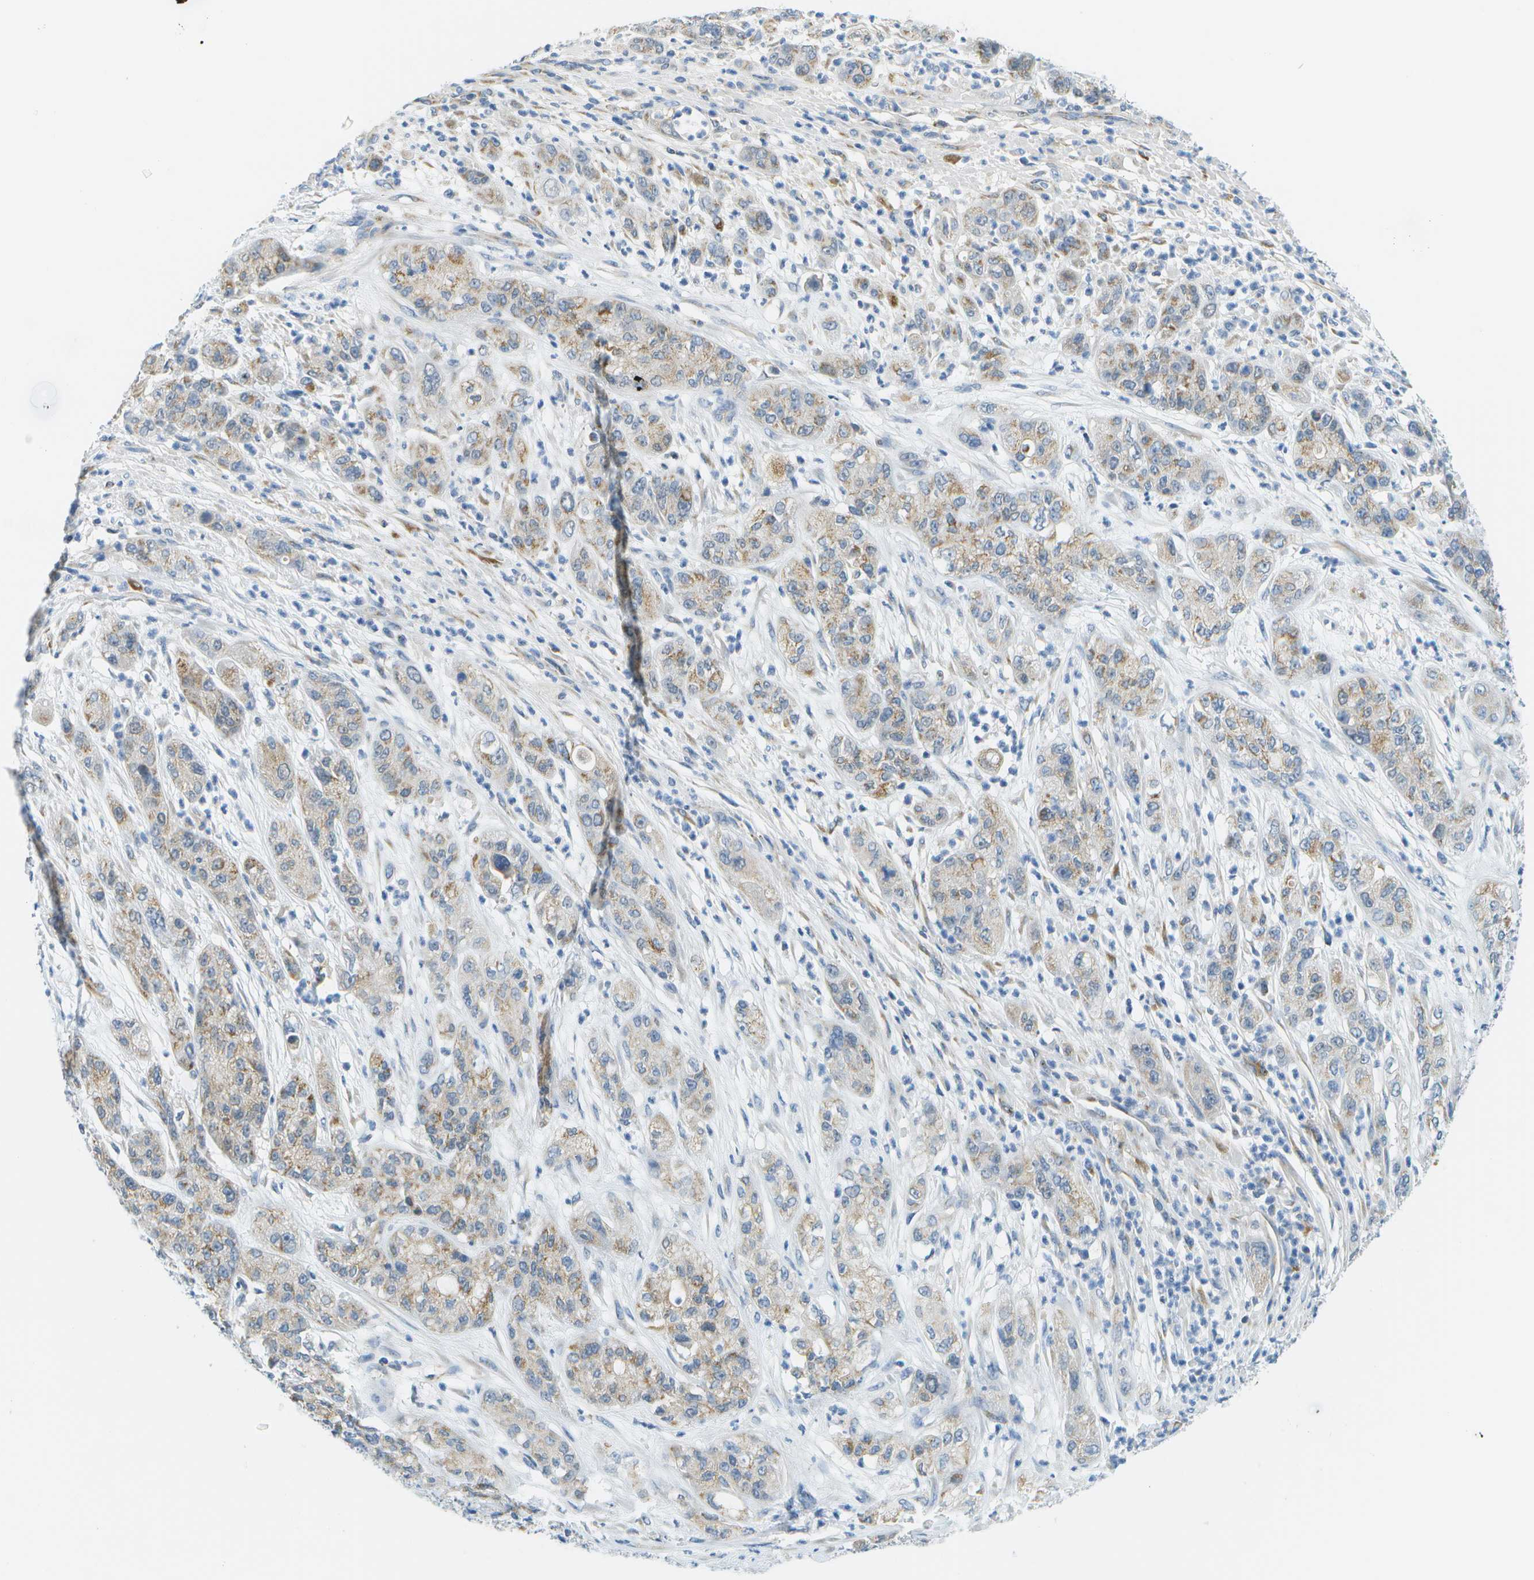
{"staining": {"intensity": "weak", "quantity": "25%-75%", "location": "cytoplasmic/membranous"}, "tissue": "pancreatic cancer", "cell_type": "Tumor cells", "image_type": "cancer", "snomed": [{"axis": "morphology", "description": "Adenocarcinoma, NOS"}, {"axis": "topography", "description": "Pancreas"}], "caption": "This histopathology image exhibits pancreatic cancer (adenocarcinoma) stained with immunohistochemistry (IHC) to label a protein in brown. The cytoplasmic/membranous of tumor cells show weak positivity for the protein. Nuclei are counter-stained blue.", "gene": "PTGIS", "patient": {"sex": "female", "age": 78}}